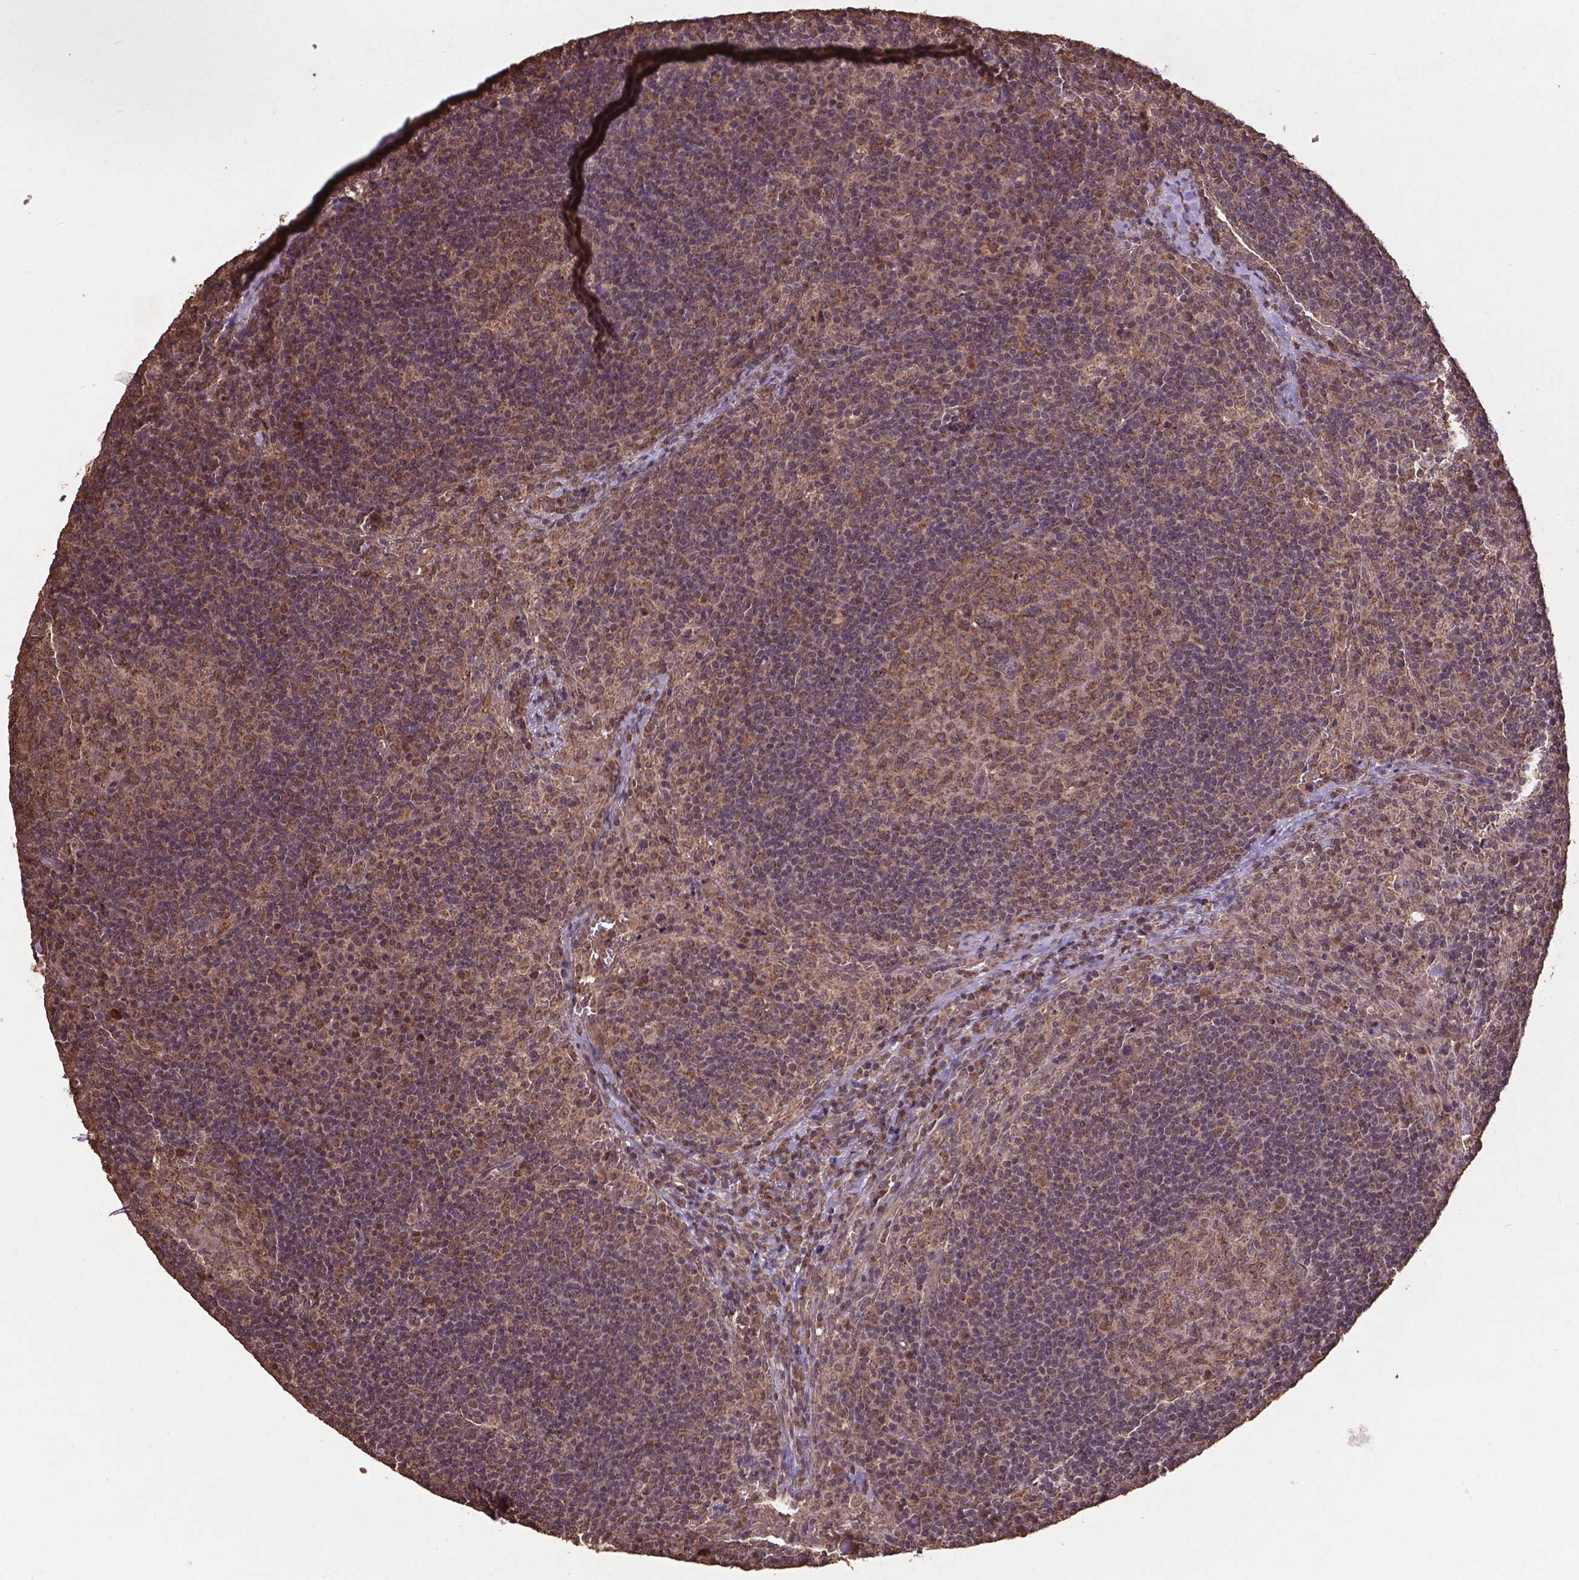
{"staining": {"intensity": "moderate", "quantity": "25%-75%", "location": "cytoplasmic/membranous"}, "tissue": "lymph node", "cell_type": "Germinal center cells", "image_type": "normal", "snomed": [{"axis": "morphology", "description": "Normal tissue, NOS"}, {"axis": "topography", "description": "Lymph node"}], "caption": "Immunohistochemical staining of normal human lymph node exhibits medium levels of moderate cytoplasmic/membranous positivity in approximately 25%-75% of germinal center cells. The protein is shown in brown color, while the nuclei are stained blue.", "gene": "DCAF1", "patient": {"sex": "male", "age": 67}}